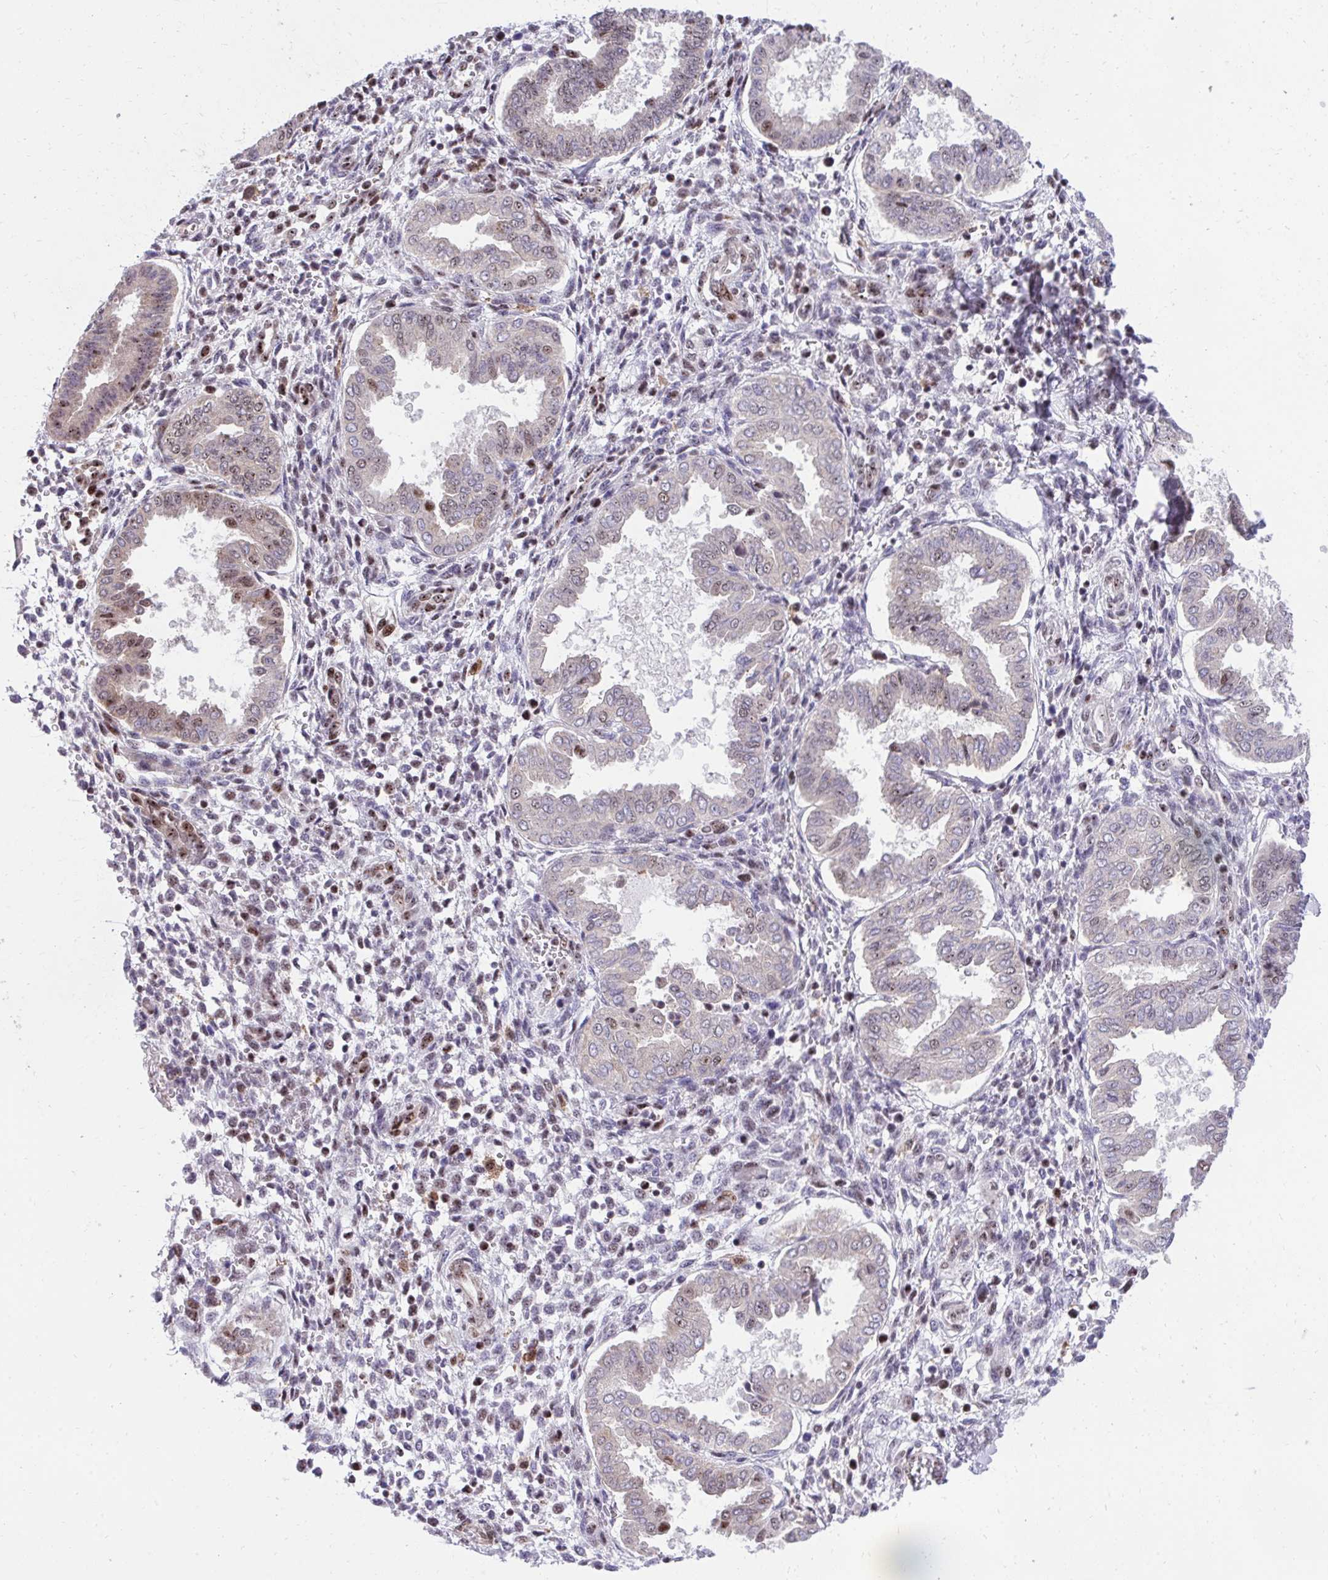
{"staining": {"intensity": "moderate", "quantity": "25%-75%", "location": "nuclear"}, "tissue": "endometrium", "cell_type": "Cells in endometrial stroma", "image_type": "normal", "snomed": [{"axis": "morphology", "description": "Normal tissue, NOS"}, {"axis": "topography", "description": "Endometrium"}], "caption": "Immunohistochemistry (DAB) staining of benign endometrium demonstrates moderate nuclear protein expression in approximately 25%-75% of cells in endometrial stroma. (DAB (3,3'-diaminobenzidine) = brown stain, brightfield microscopy at high magnification).", "gene": "HOXA4", "patient": {"sex": "female", "age": 24}}